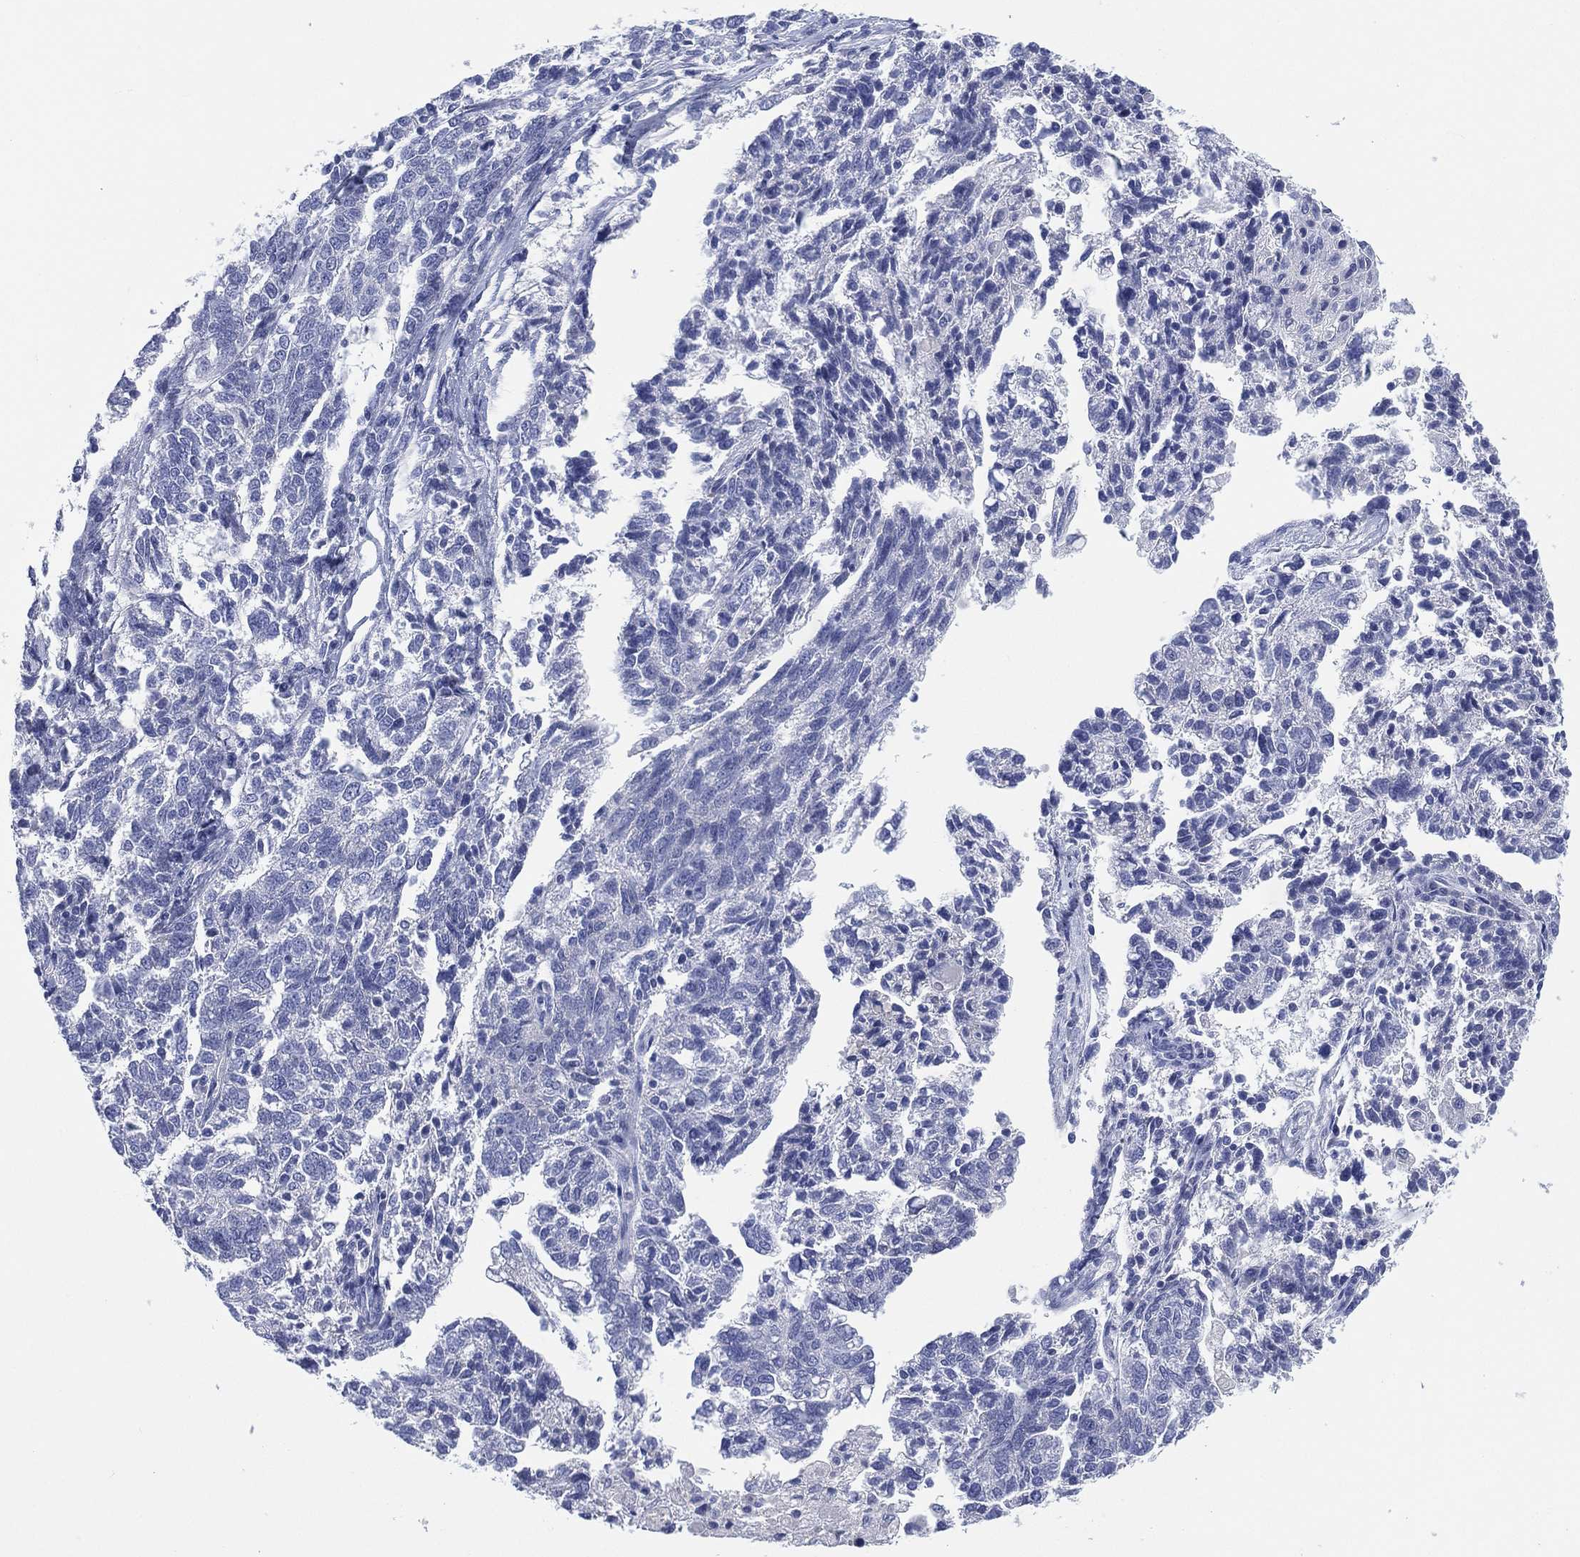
{"staining": {"intensity": "negative", "quantity": "none", "location": "none"}, "tissue": "ovarian cancer", "cell_type": "Tumor cells", "image_type": "cancer", "snomed": [{"axis": "morphology", "description": "Cystadenocarcinoma, serous, NOS"}, {"axis": "topography", "description": "Ovary"}], "caption": "Immunohistochemistry photomicrograph of neoplastic tissue: human ovarian serous cystadenocarcinoma stained with DAB shows no significant protein staining in tumor cells.", "gene": "SLC9C2", "patient": {"sex": "female", "age": 71}}